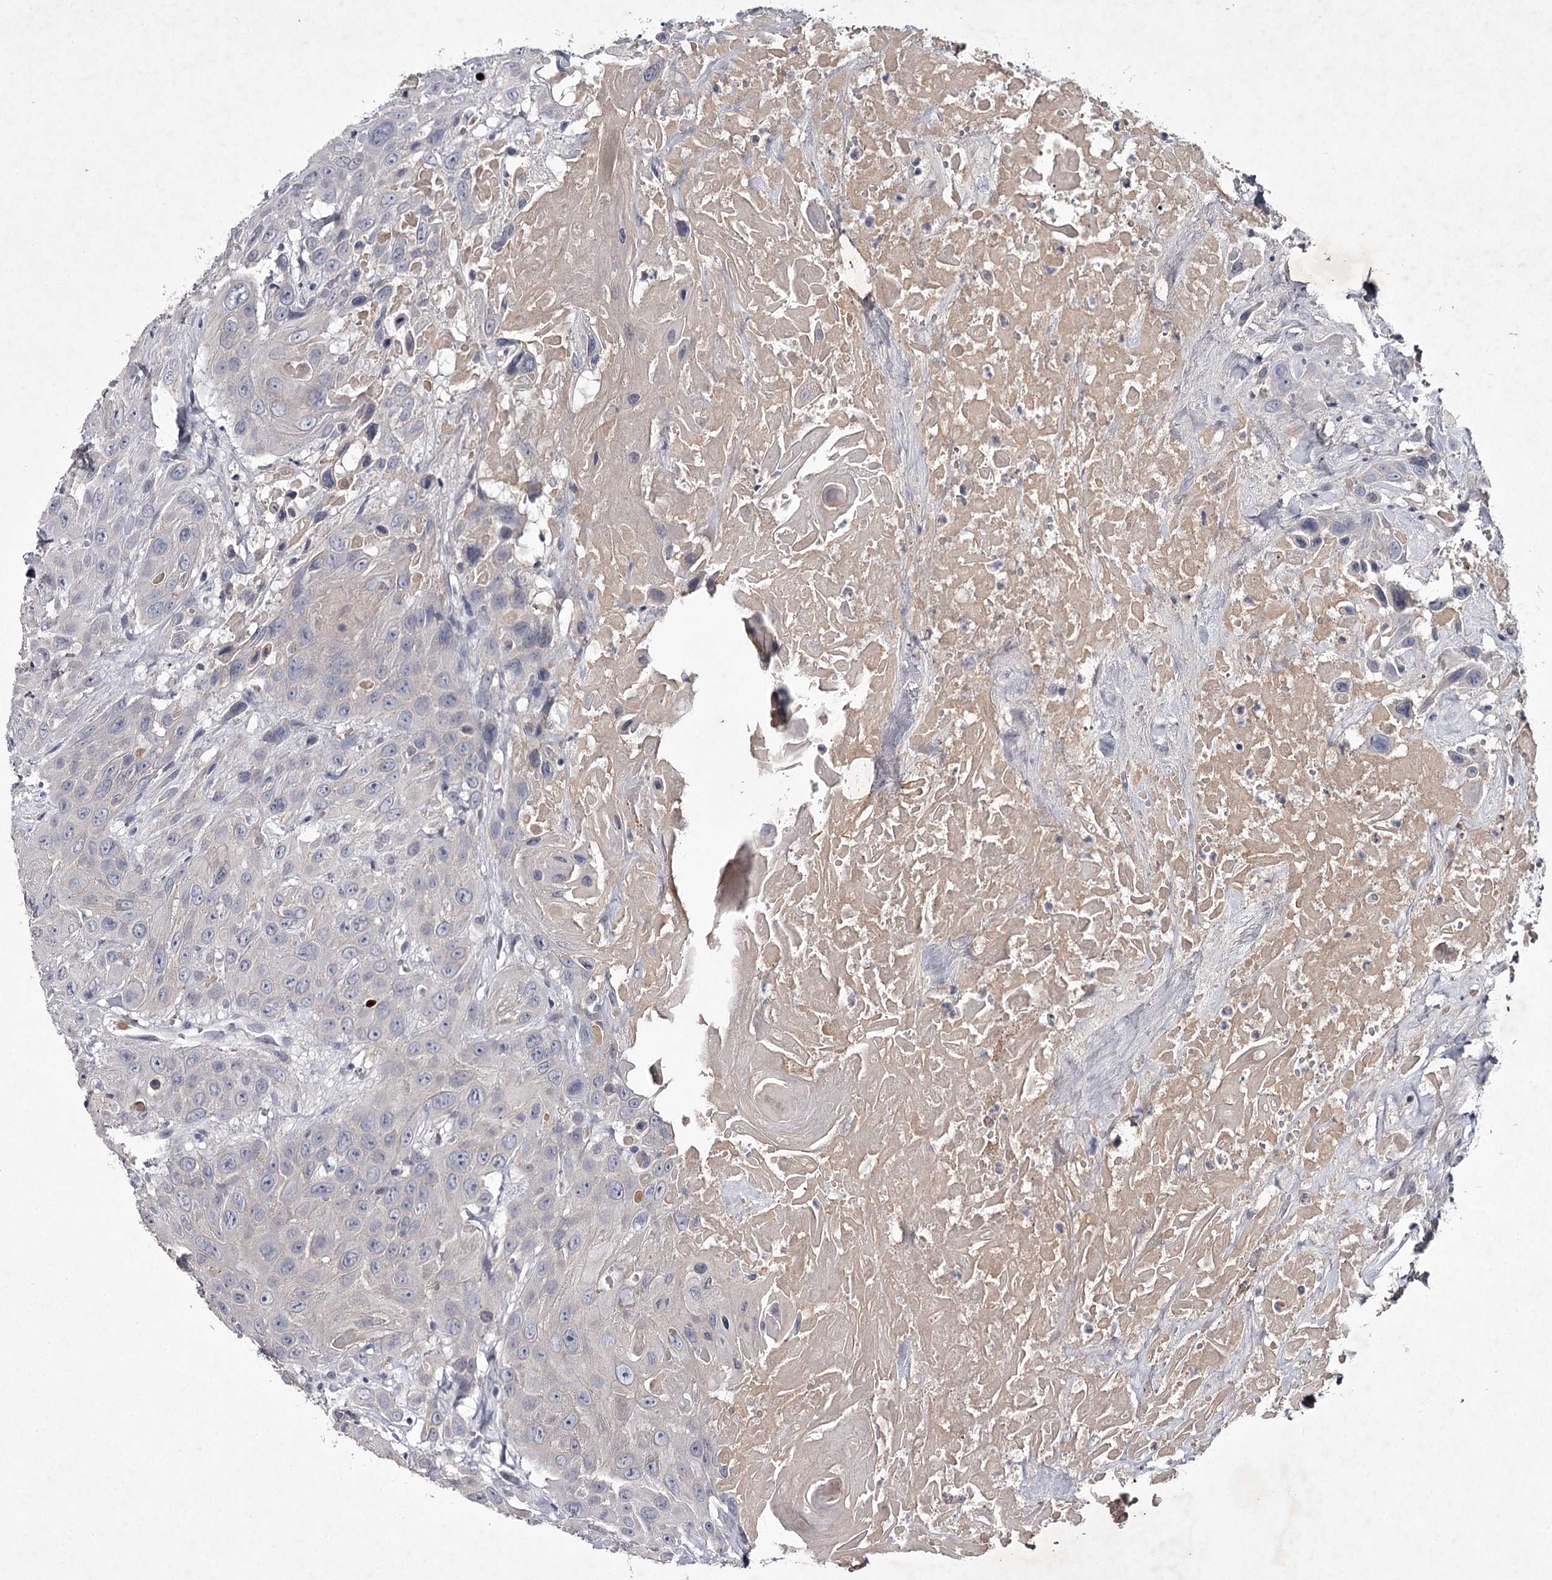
{"staining": {"intensity": "negative", "quantity": "none", "location": "none"}, "tissue": "head and neck cancer", "cell_type": "Tumor cells", "image_type": "cancer", "snomed": [{"axis": "morphology", "description": "Squamous cell carcinoma, NOS"}, {"axis": "topography", "description": "Head-Neck"}], "caption": "Immunohistochemistry (IHC) of human squamous cell carcinoma (head and neck) displays no staining in tumor cells.", "gene": "FDXACB1", "patient": {"sex": "male", "age": 81}}